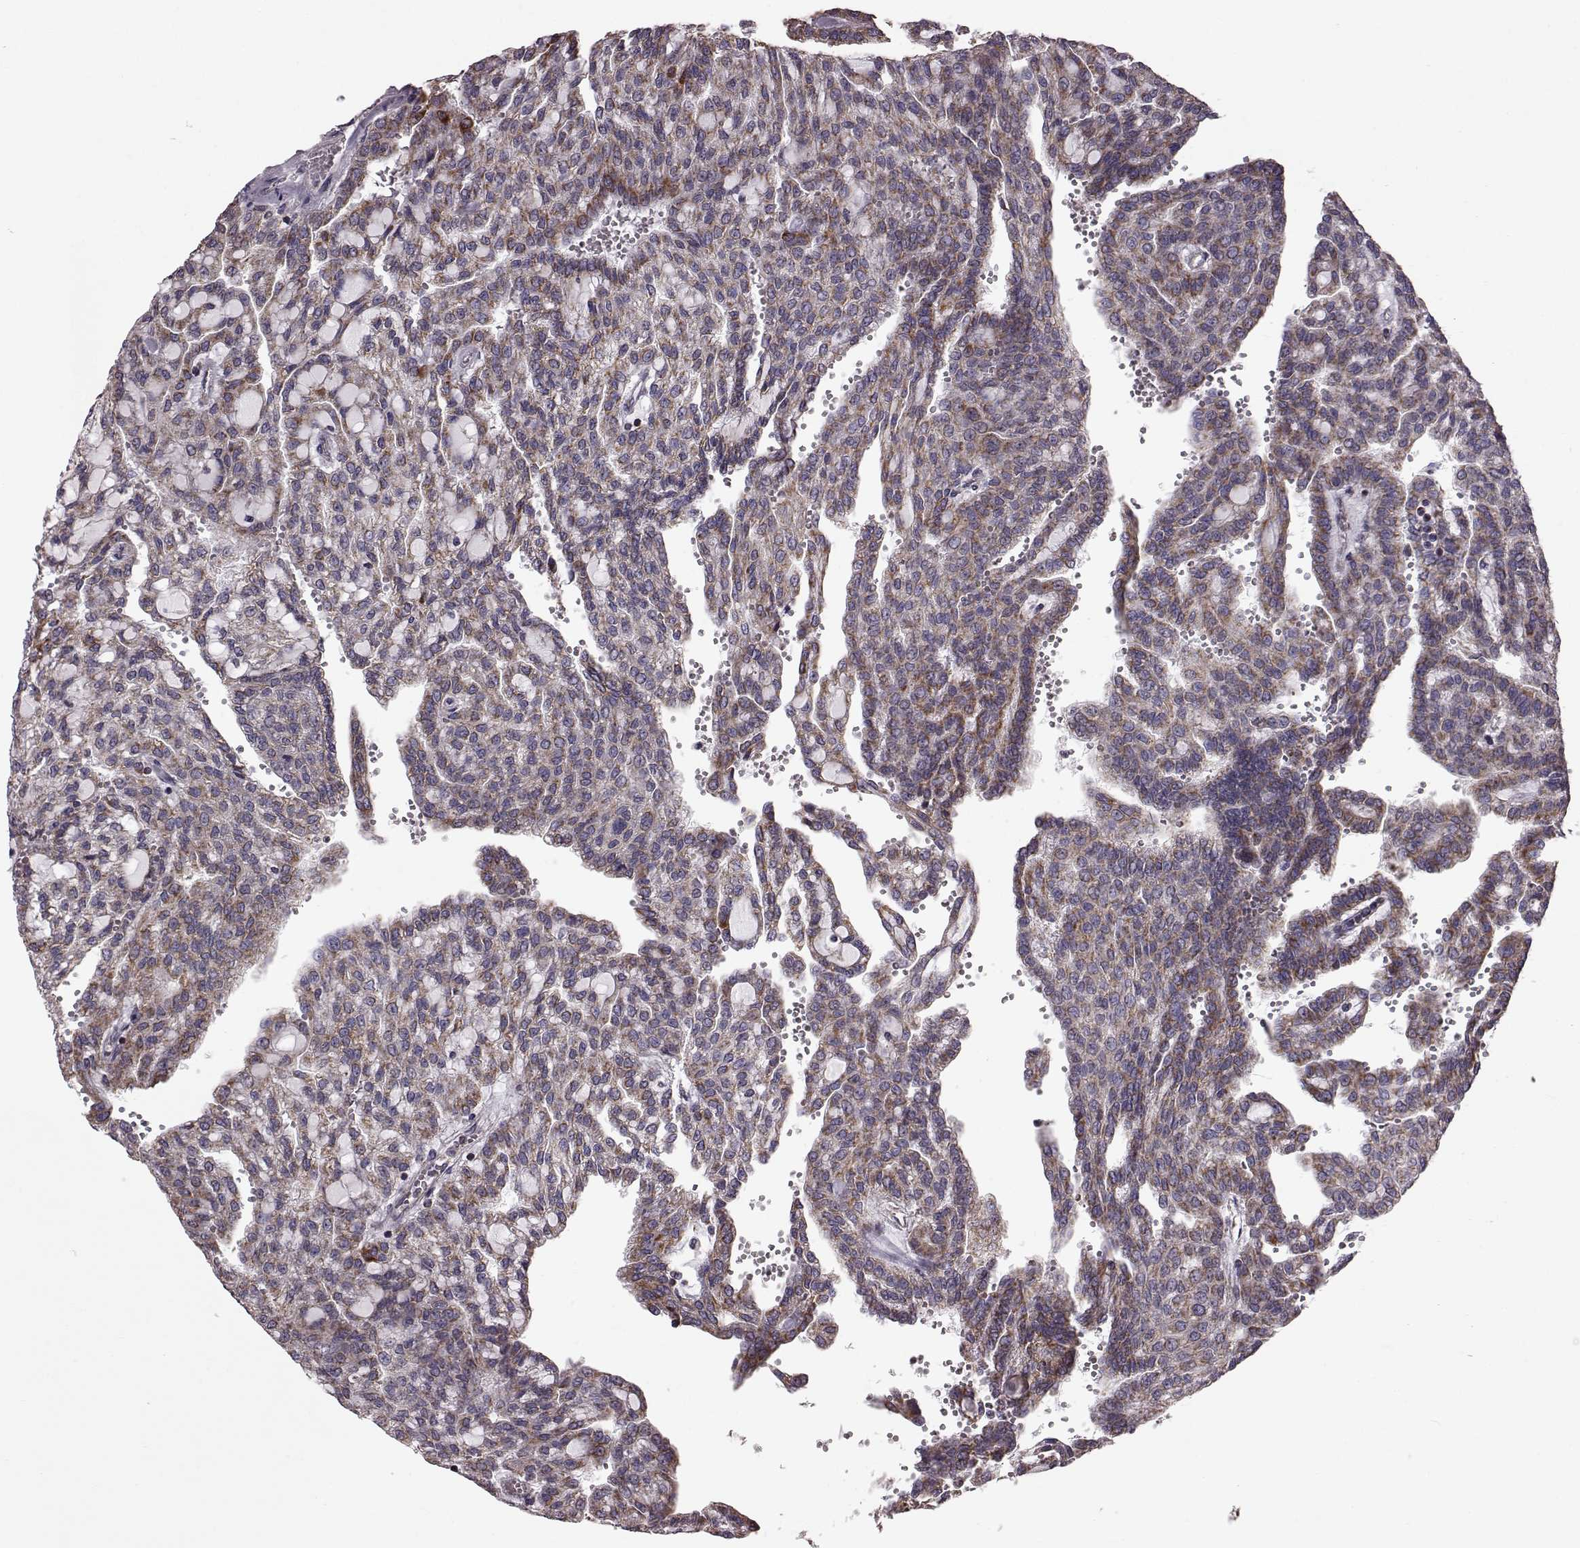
{"staining": {"intensity": "moderate", "quantity": ">75%", "location": "cytoplasmic/membranous"}, "tissue": "renal cancer", "cell_type": "Tumor cells", "image_type": "cancer", "snomed": [{"axis": "morphology", "description": "Adenocarcinoma, NOS"}, {"axis": "topography", "description": "Kidney"}], "caption": "Protein expression analysis of renal adenocarcinoma reveals moderate cytoplasmic/membranous staining in about >75% of tumor cells.", "gene": "FAM8A1", "patient": {"sex": "male", "age": 63}}